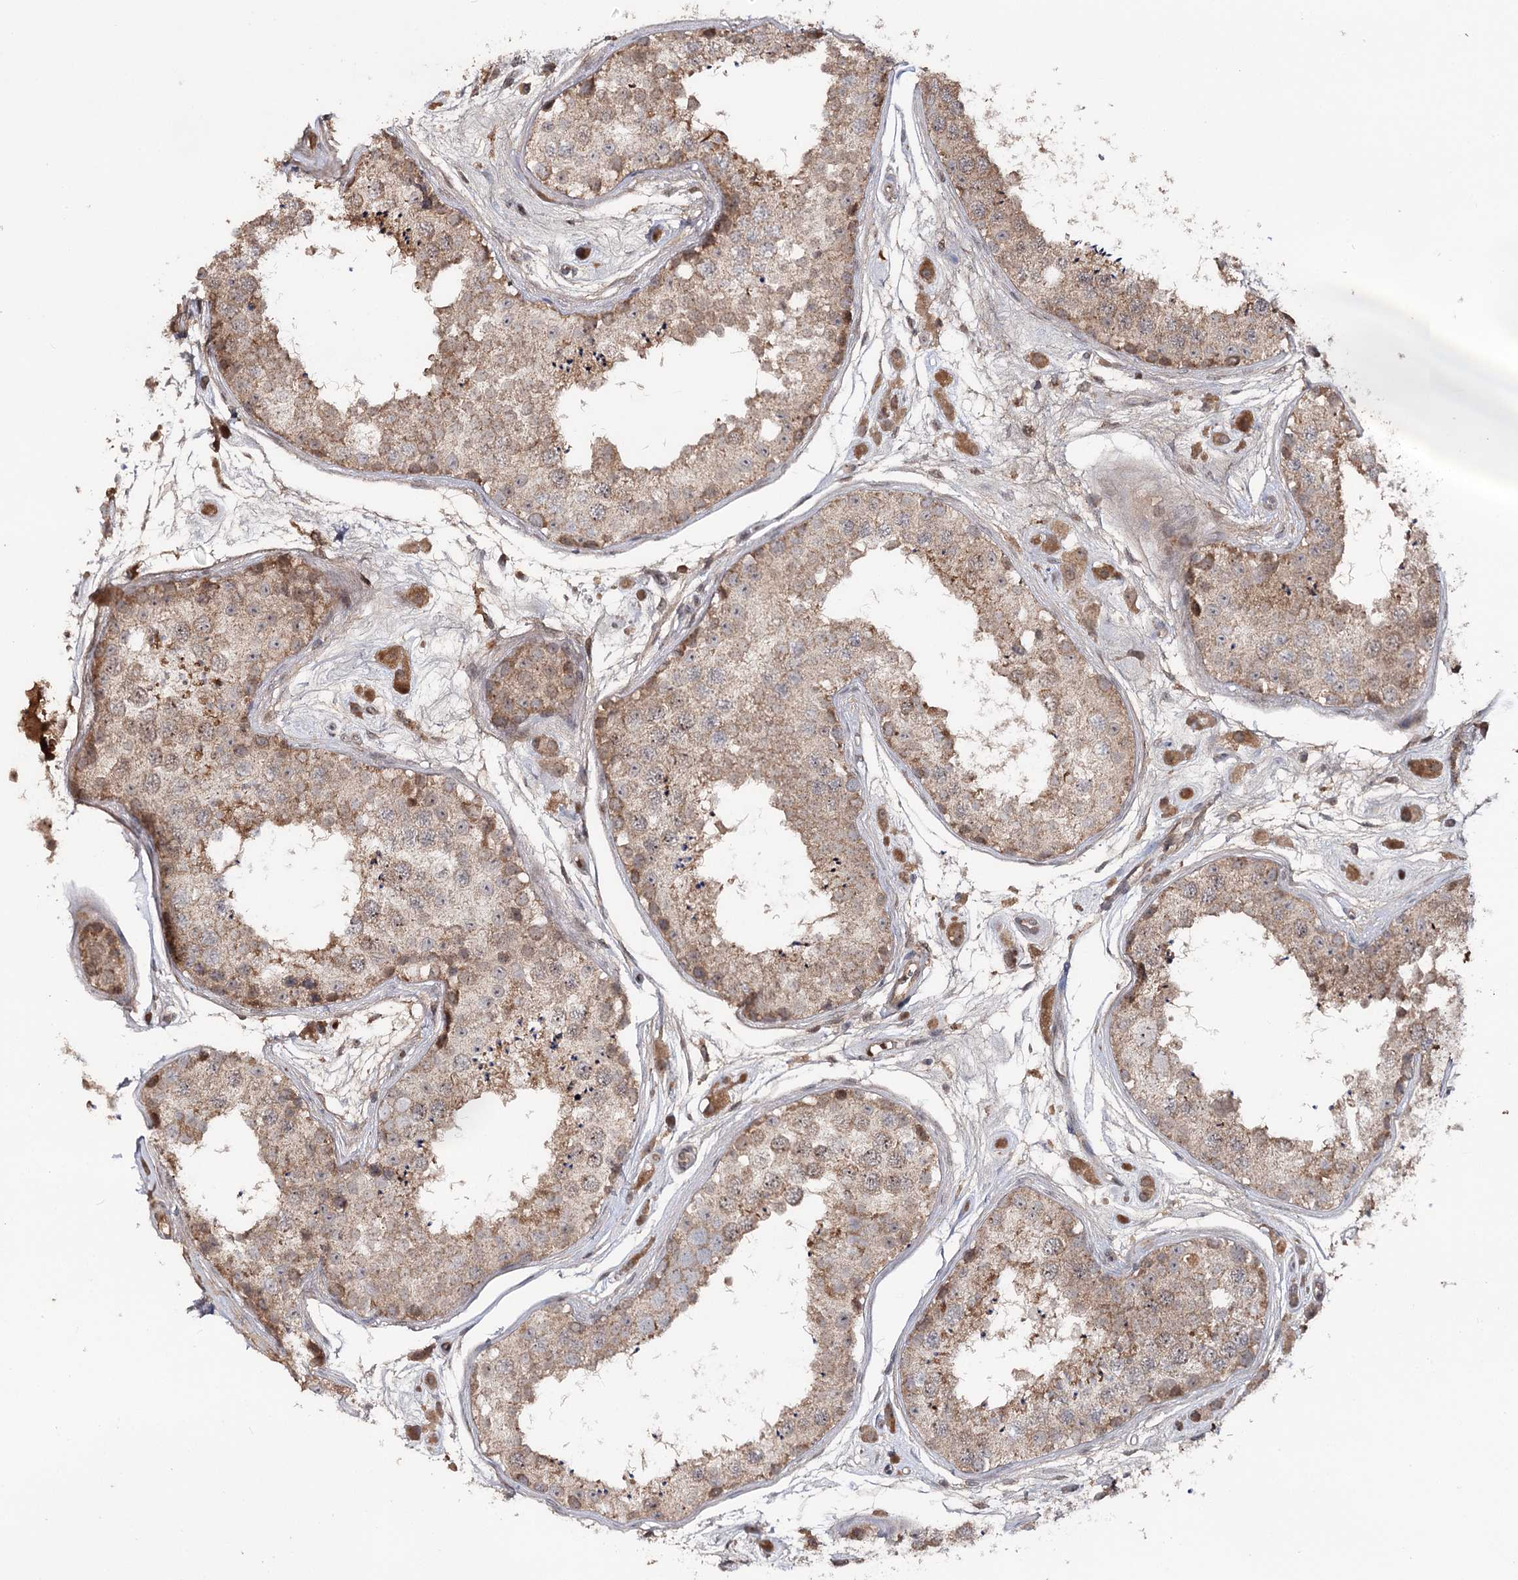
{"staining": {"intensity": "moderate", "quantity": "25%-75%", "location": "cytoplasmic/membranous"}, "tissue": "testis", "cell_type": "Cells in seminiferous ducts", "image_type": "normal", "snomed": [{"axis": "morphology", "description": "Normal tissue, NOS"}, {"axis": "topography", "description": "Testis"}], "caption": "Protein positivity by immunohistochemistry (IHC) exhibits moderate cytoplasmic/membranous staining in approximately 25%-75% of cells in seminiferous ducts in normal testis. (Stains: DAB in brown, nuclei in blue, Microscopy: brightfield microscopy at high magnification).", "gene": "MSANTD2", "patient": {"sex": "male", "age": 25}}